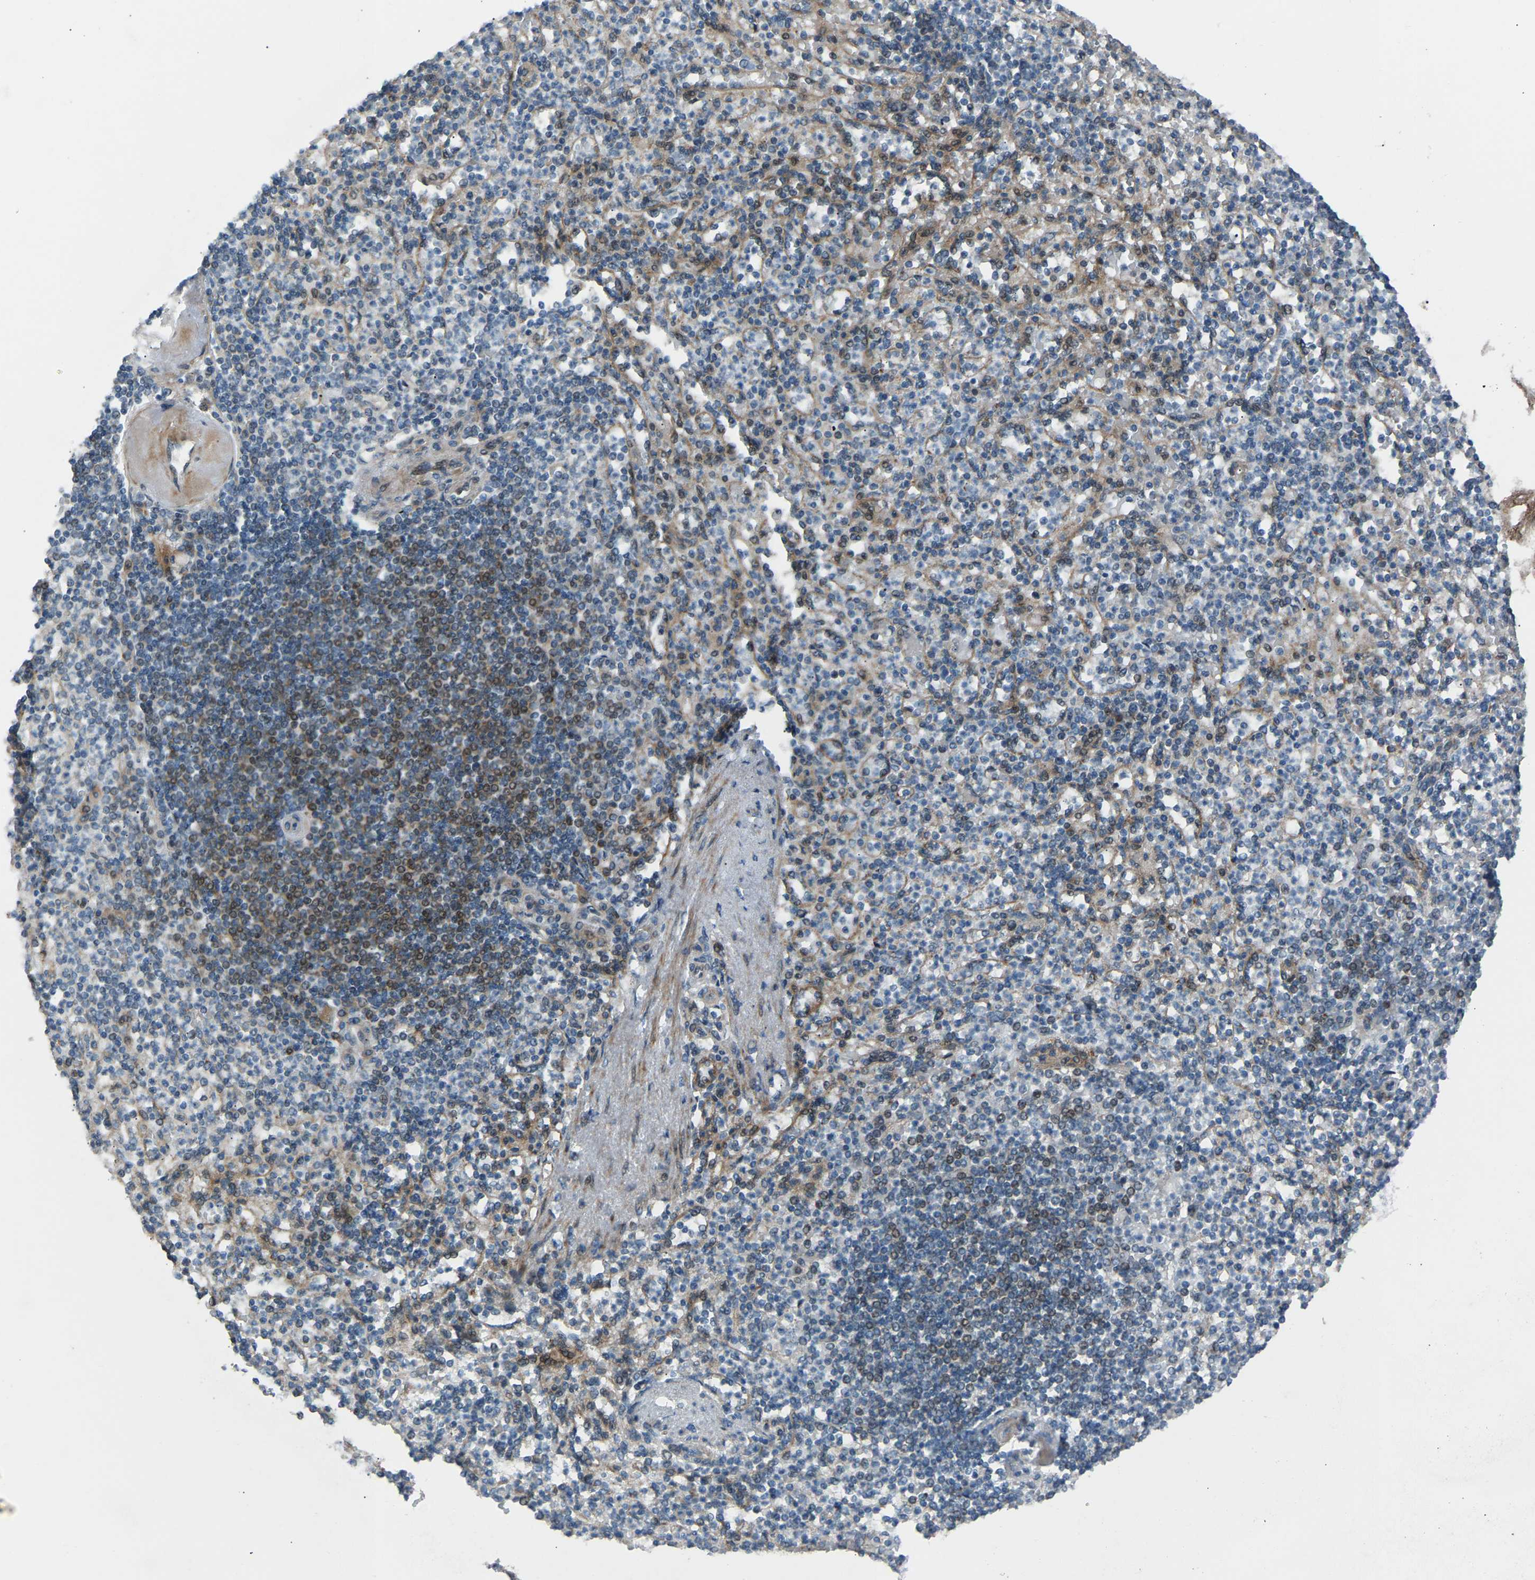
{"staining": {"intensity": "moderate", "quantity": "<25%", "location": "nuclear"}, "tissue": "spleen", "cell_type": "Cells in red pulp", "image_type": "normal", "snomed": [{"axis": "morphology", "description": "Normal tissue, NOS"}, {"axis": "topography", "description": "Spleen"}], "caption": "Immunohistochemistry micrograph of unremarkable spleen: spleen stained using immunohistochemistry displays low levels of moderate protein expression localized specifically in the nuclear of cells in red pulp, appearing as a nuclear brown color.", "gene": "VPS41", "patient": {"sex": "female", "age": 74}}